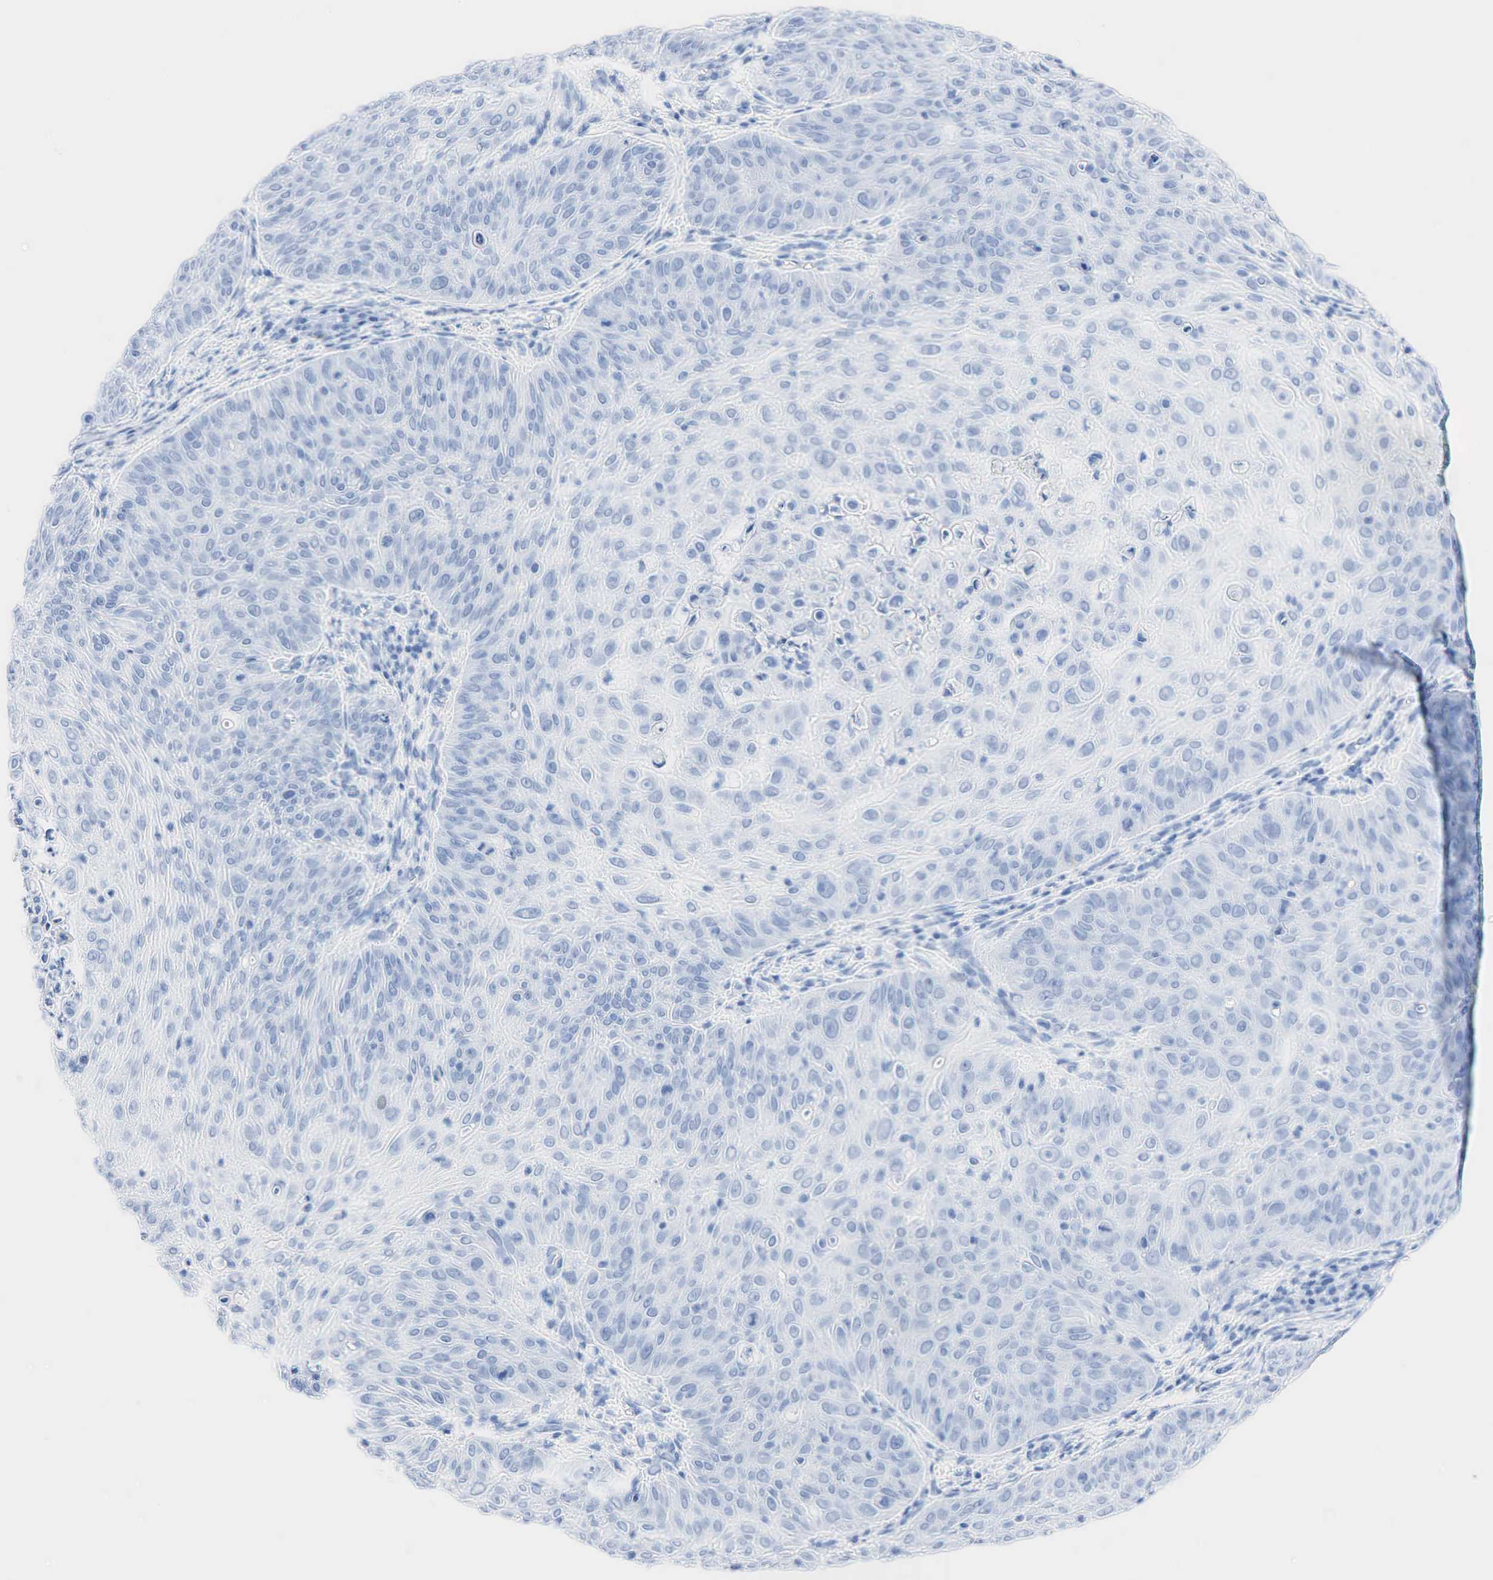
{"staining": {"intensity": "negative", "quantity": "none", "location": "none"}, "tissue": "skin cancer", "cell_type": "Tumor cells", "image_type": "cancer", "snomed": [{"axis": "morphology", "description": "Squamous cell carcinoma, NOS"}, {"axis": "topography", "description": "Skin"}], "caption": "Tumor cells show no significant expression in squamous cell carcinoma (skin).", "gene": "INHA", "patient": {"sex": "male", "age": 82}}